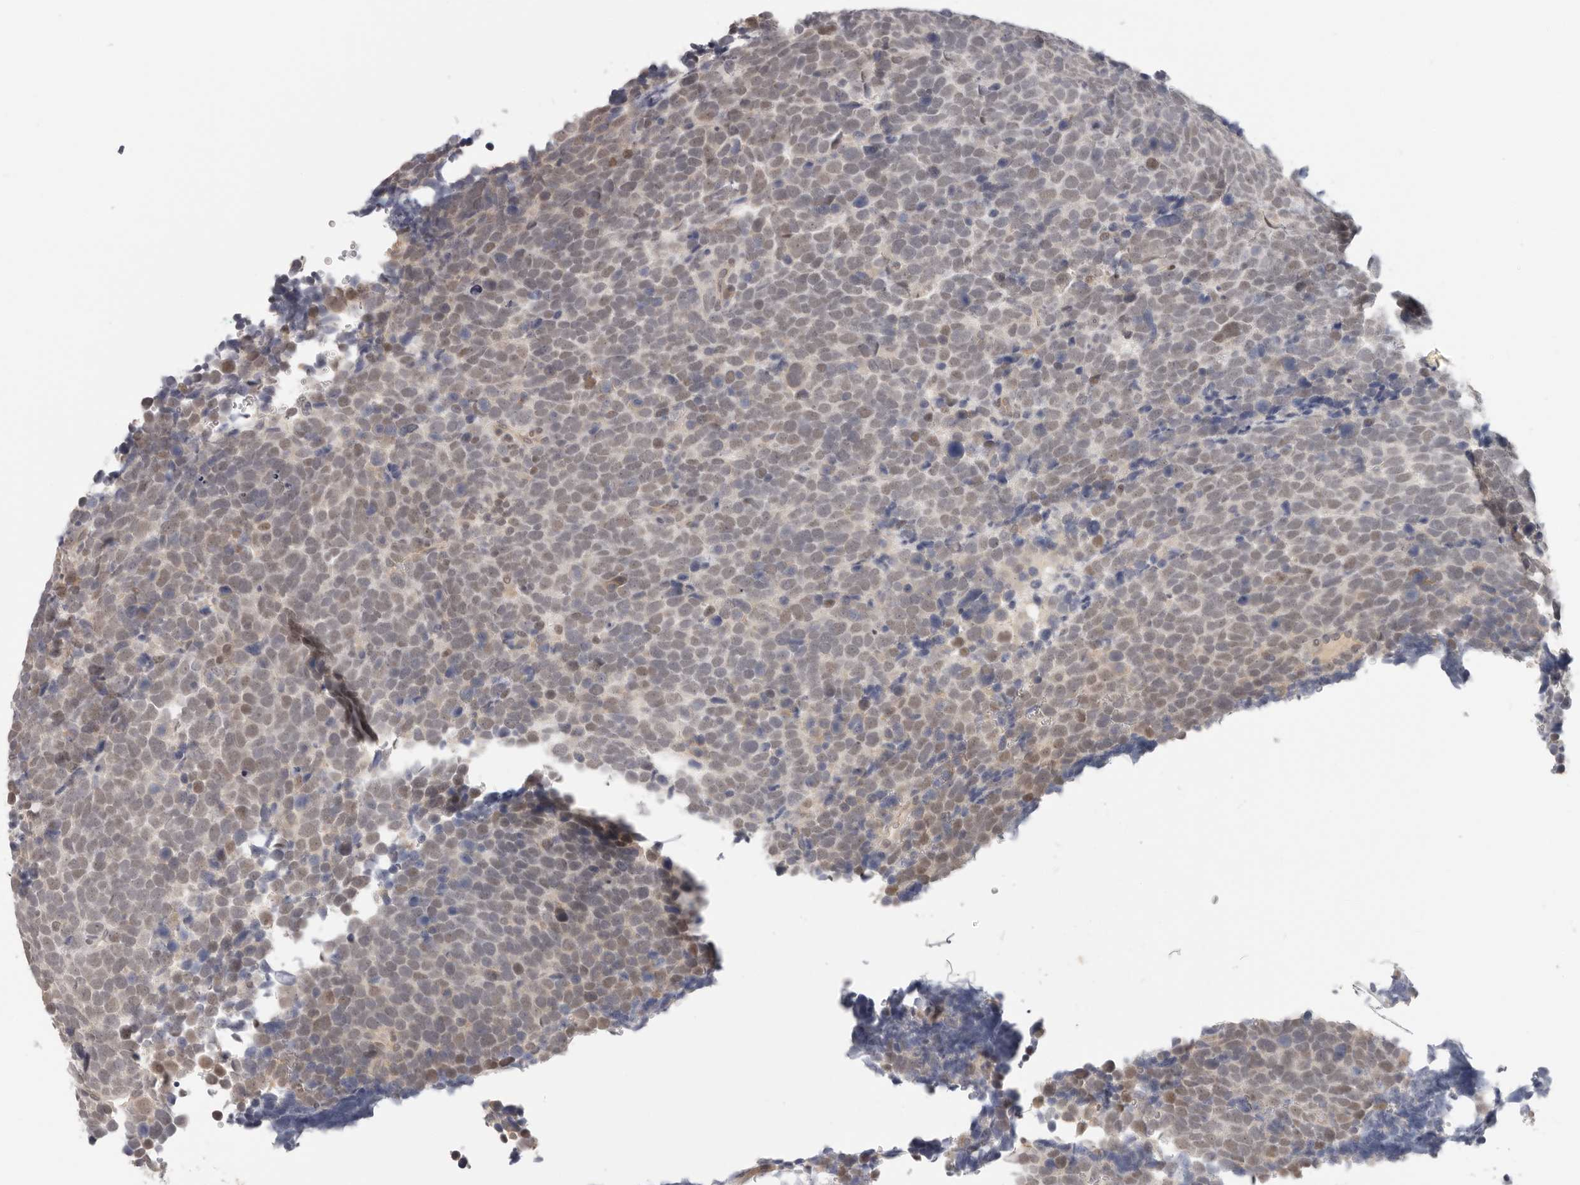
{"staining": {"intensity": "weak", "quantity": "25%-75%", "location": "nuclear"}, "tissue": "urothelial cancer", "cell_type": "Tumor cells", "image_type": "cancer", "snomed": [{"axis": "morphology", "description": "Urothelial carcinoma, High grade"}, {"axis": "topography", "description": "Urinary bladder"}], "caption": "Immunohistochemistry (IHC) histopathology image of human high-grade urothelial carcinoma stained for a protein (brown), which shows low levels of weak nuclear staining in approximately 25%-75% of tumor cells.", "gene": "LARP7", "patient": {"sex": "female", "age": 82}}